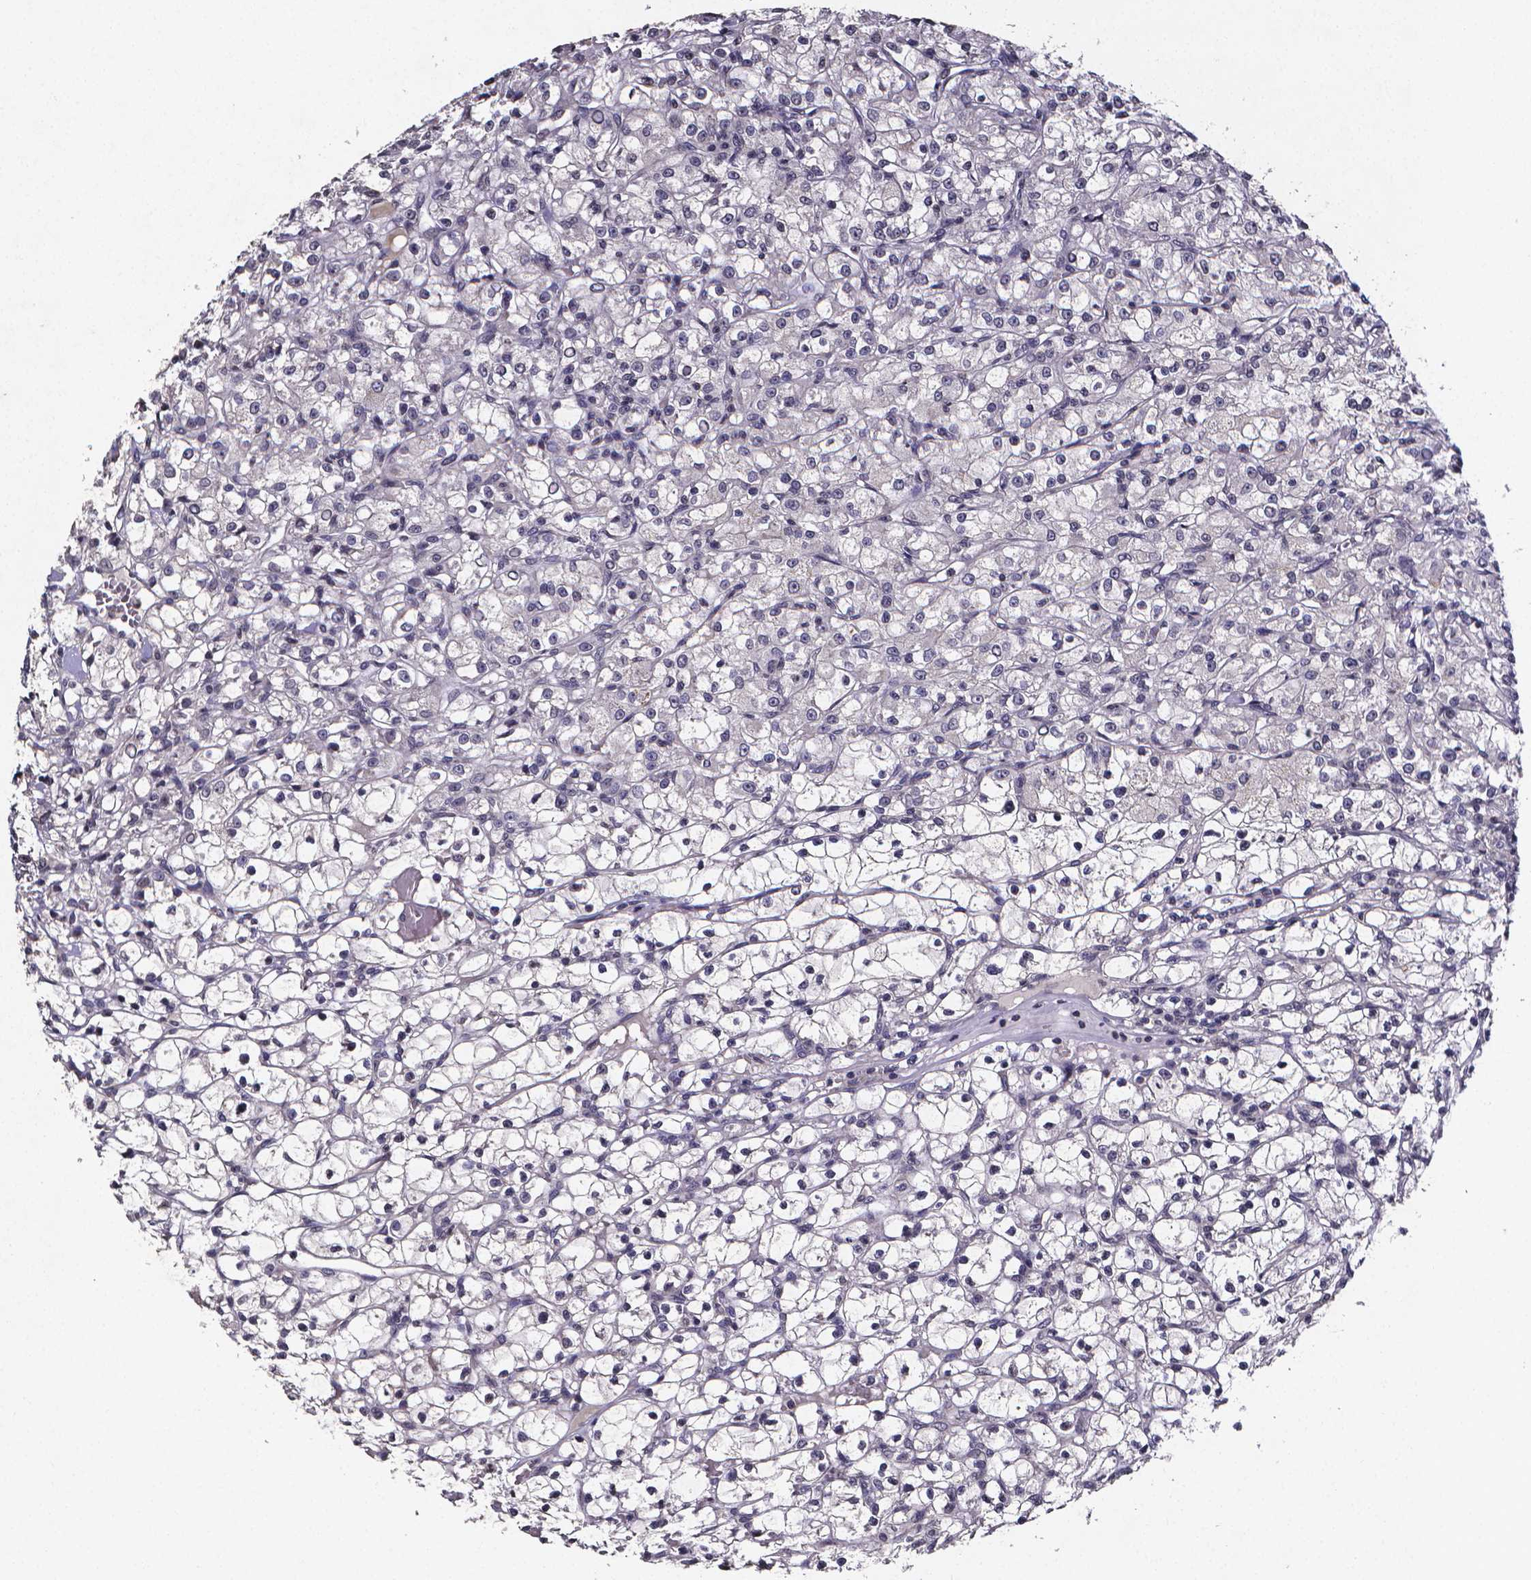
{"staining": {"intensity": "negative", "quantity": "none", "location": "none"}, "tissue": "renal cancer", "cell_type": "Tumor cells", "image_type": "cancer", "snomed": [{"axis": "morphology", "description": "Adenocarcinoma, NOS"}, {"axis": "topography", "description": "Kidney"}], "caption": "This image is of renal cancer (adenocarcinoma) stained with IHC to label a protein in brown with the nuclei are counter-stained blue. There is no staining in tumor cells.", "gene": "TP73", "patient": {"sex": "female", "age": 59}}